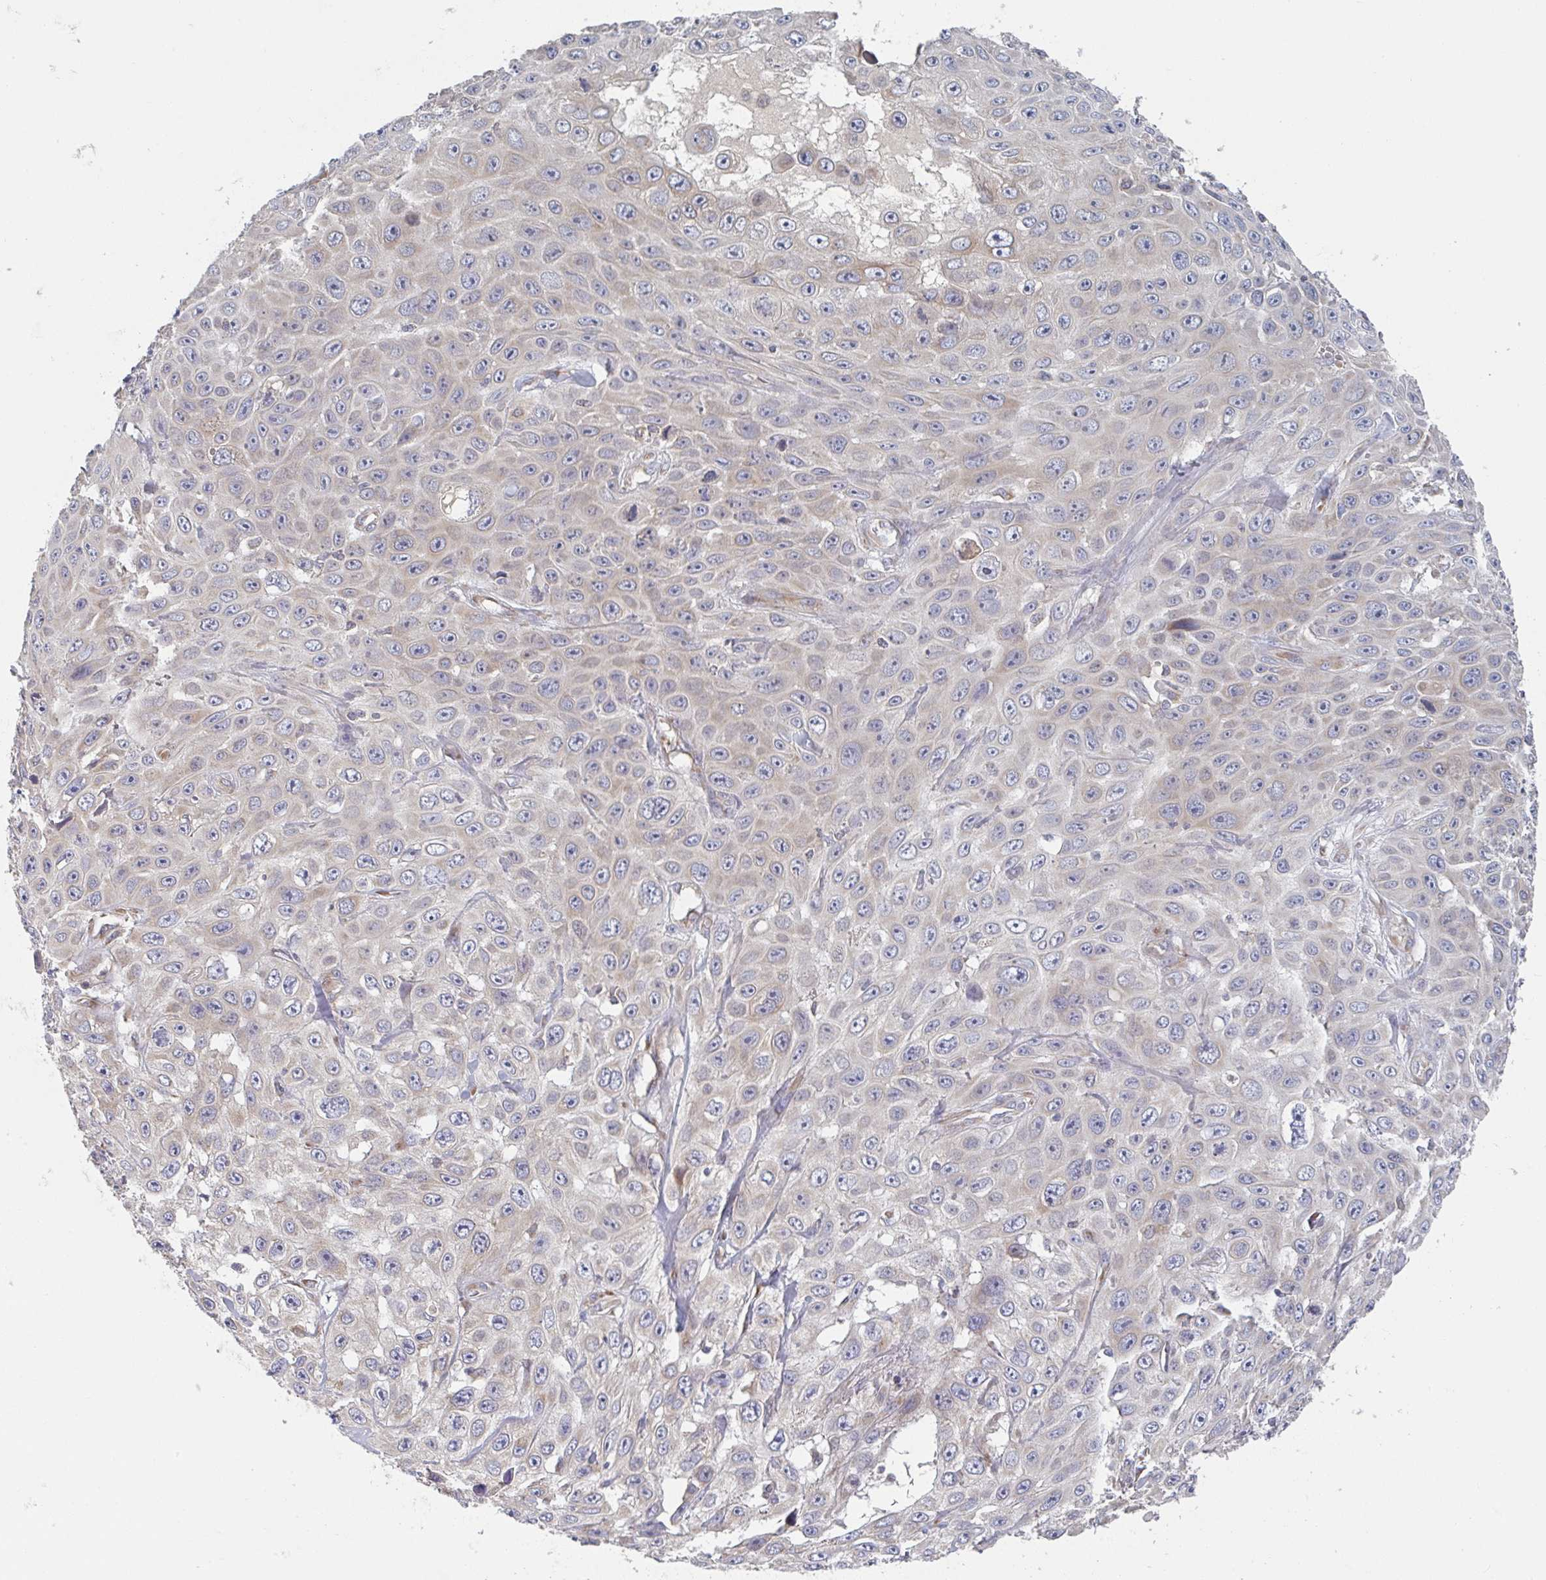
{"staining": {"intensity": "negative", "quantity": "none", "location": "none"}, "tissue": "skin cancer", "cell_type": "Tumor cells", "image_type": "cancer", "snomed": [{"axis": "morphology", "description": "Squamous cell carcinoma, NOS"}, {"axis": "topography", "description": "Skin"}], "caption": "There is no significant staining in tumor cells of skin cancer (squamous cell carcinoma). (DAB (3,3'-diaminobenzidine) IHC with hematoxylin counter stain).", "gene": "ELOVL1", "patient": {"sex": "male", "age": 82}}